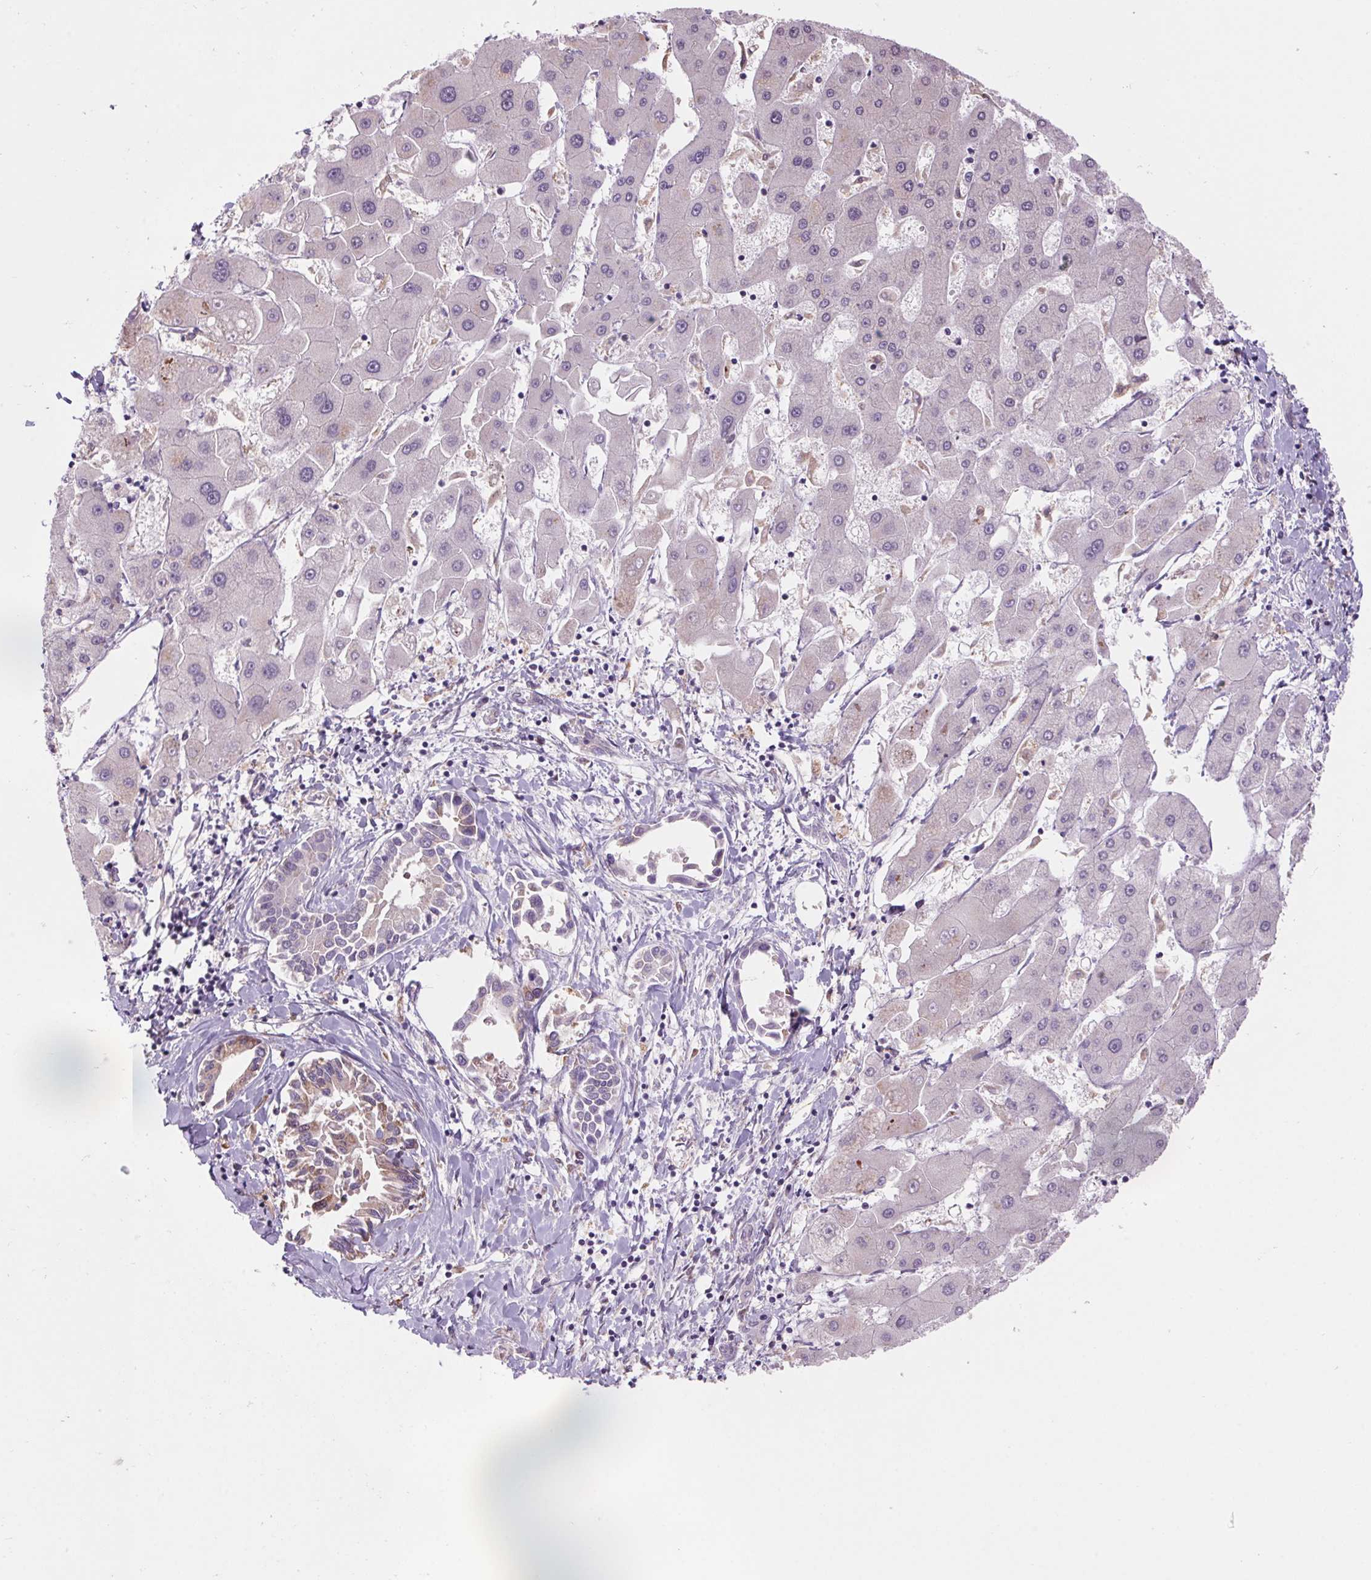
{"staining": {"intensity": "moderate", "quantity": "<25%", "location": "cytoplasmic/membranous"}, "tissue": "liver cancer", "cell_type": "Tumor cells", "image_type": "cancer", "snomed": [{"axis": "morphology", "description": "Cholangiocarcinoma"}, {"axis": "topography", "description": "Liver"}], "caption": "Protein analysis of cholangiocarcinoma (liver) tissue shows moderate cytoplasmic/membranous expression in approximately <25% of tumor cells. The protein of interest is stained brown, and the nuclei are stained in blue (DAB (3,3'-diaminobenzidine) IHC with brightfield microscopy, high magnification).", "gene": "KLHL20", "patient": {"sex": "male", "age": 66}}